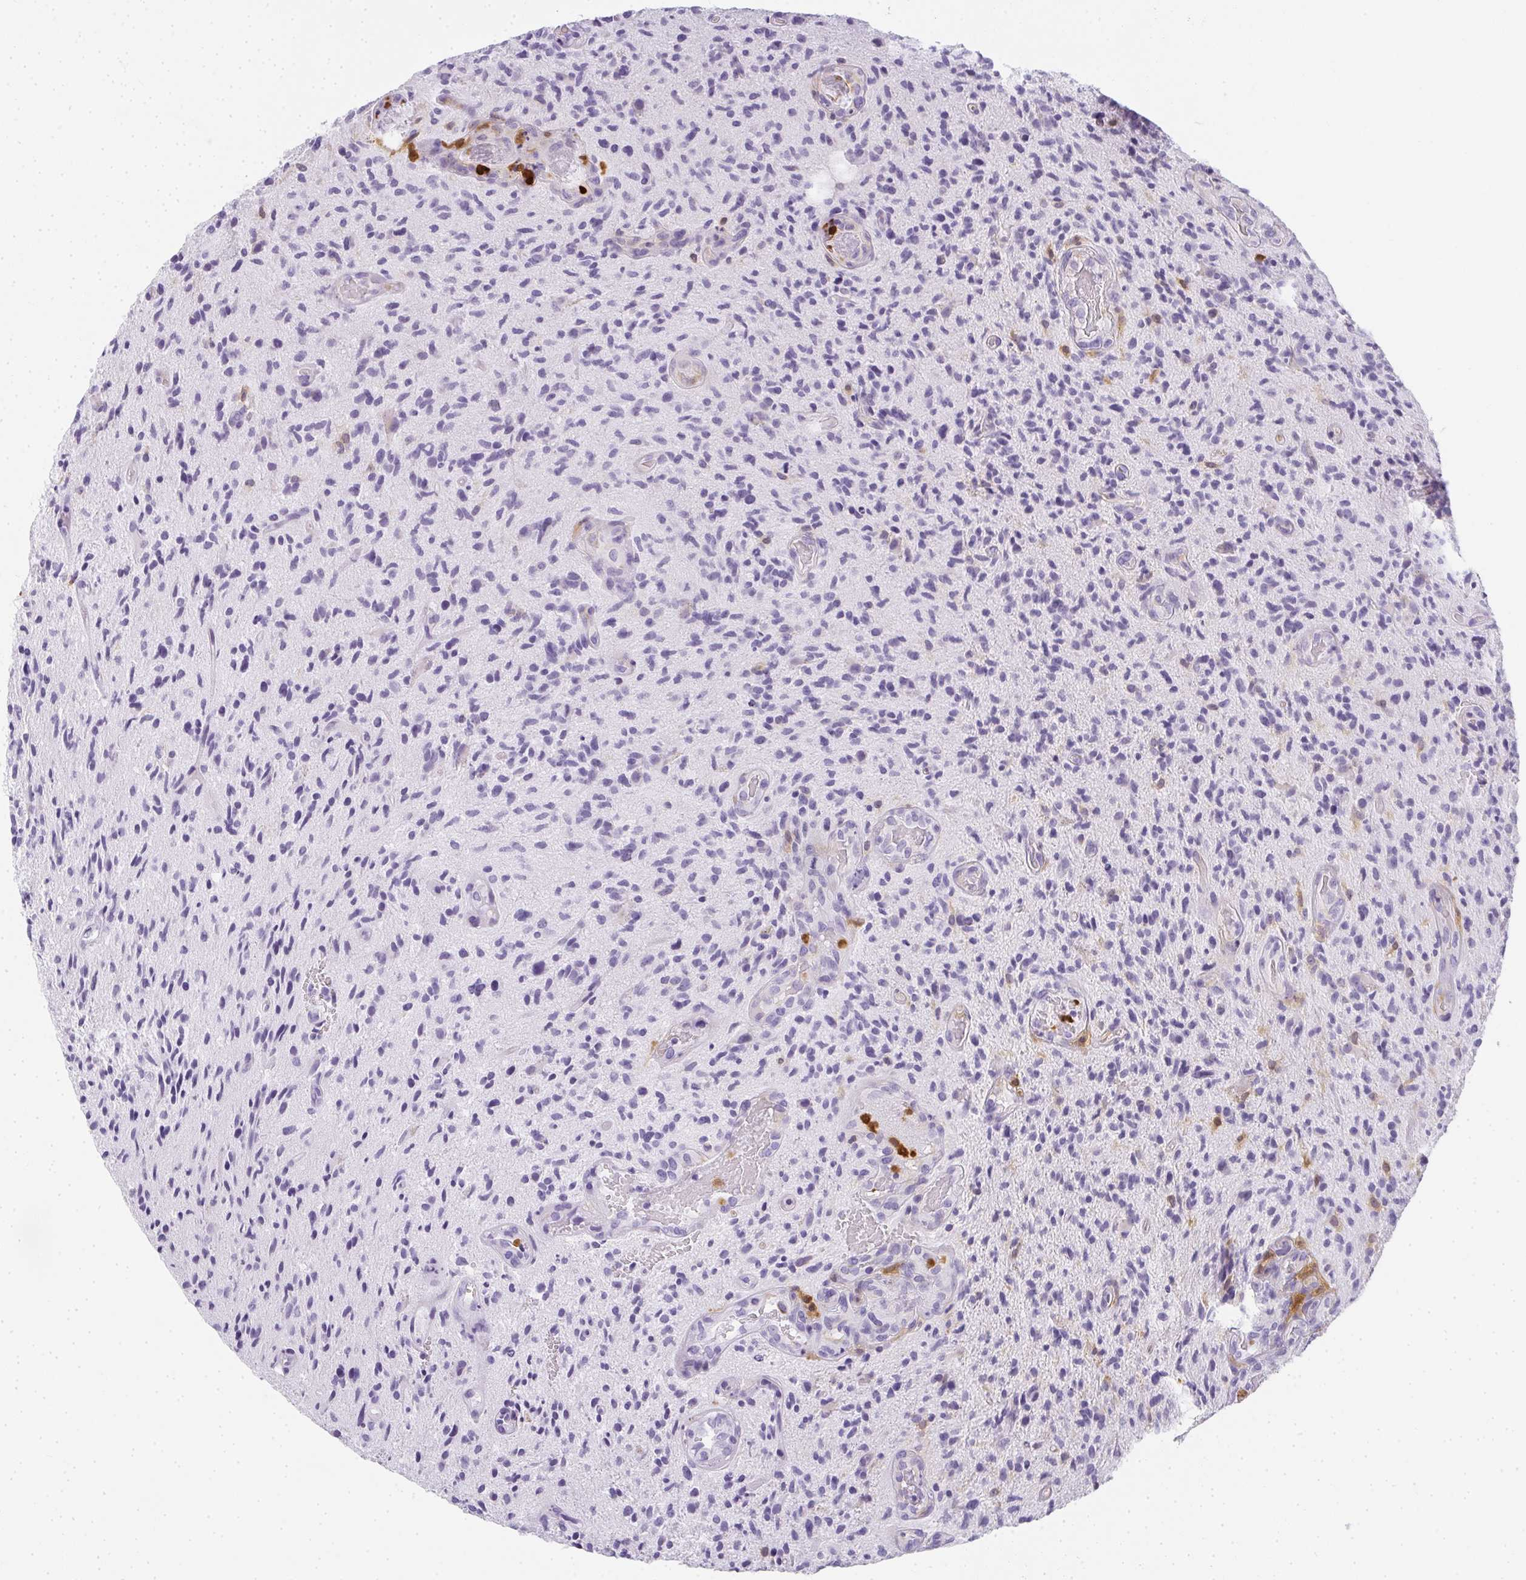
{"staining": {"intensity": "negative", "quantity": "none", "location": "none"}, "tissue": "glioma", "cell_type": "Tumor cells", "image_type": "cancer", "snomed": [{"axis": "morphology", "description": "Glioma, malignant, High grade"}, {"axis": "topography", "description": "Brain"}], "caption": "Immunohistochemical staining of human glioma exhibits no significant staining in tumor cells. The staining is performed using DAB (3,3'-diaminobenzidine) brown chromogen with nuclei counter-stained in using hematoxylin.", "gene": "HK3", "patient": {"sex": "male", "age": 55}}